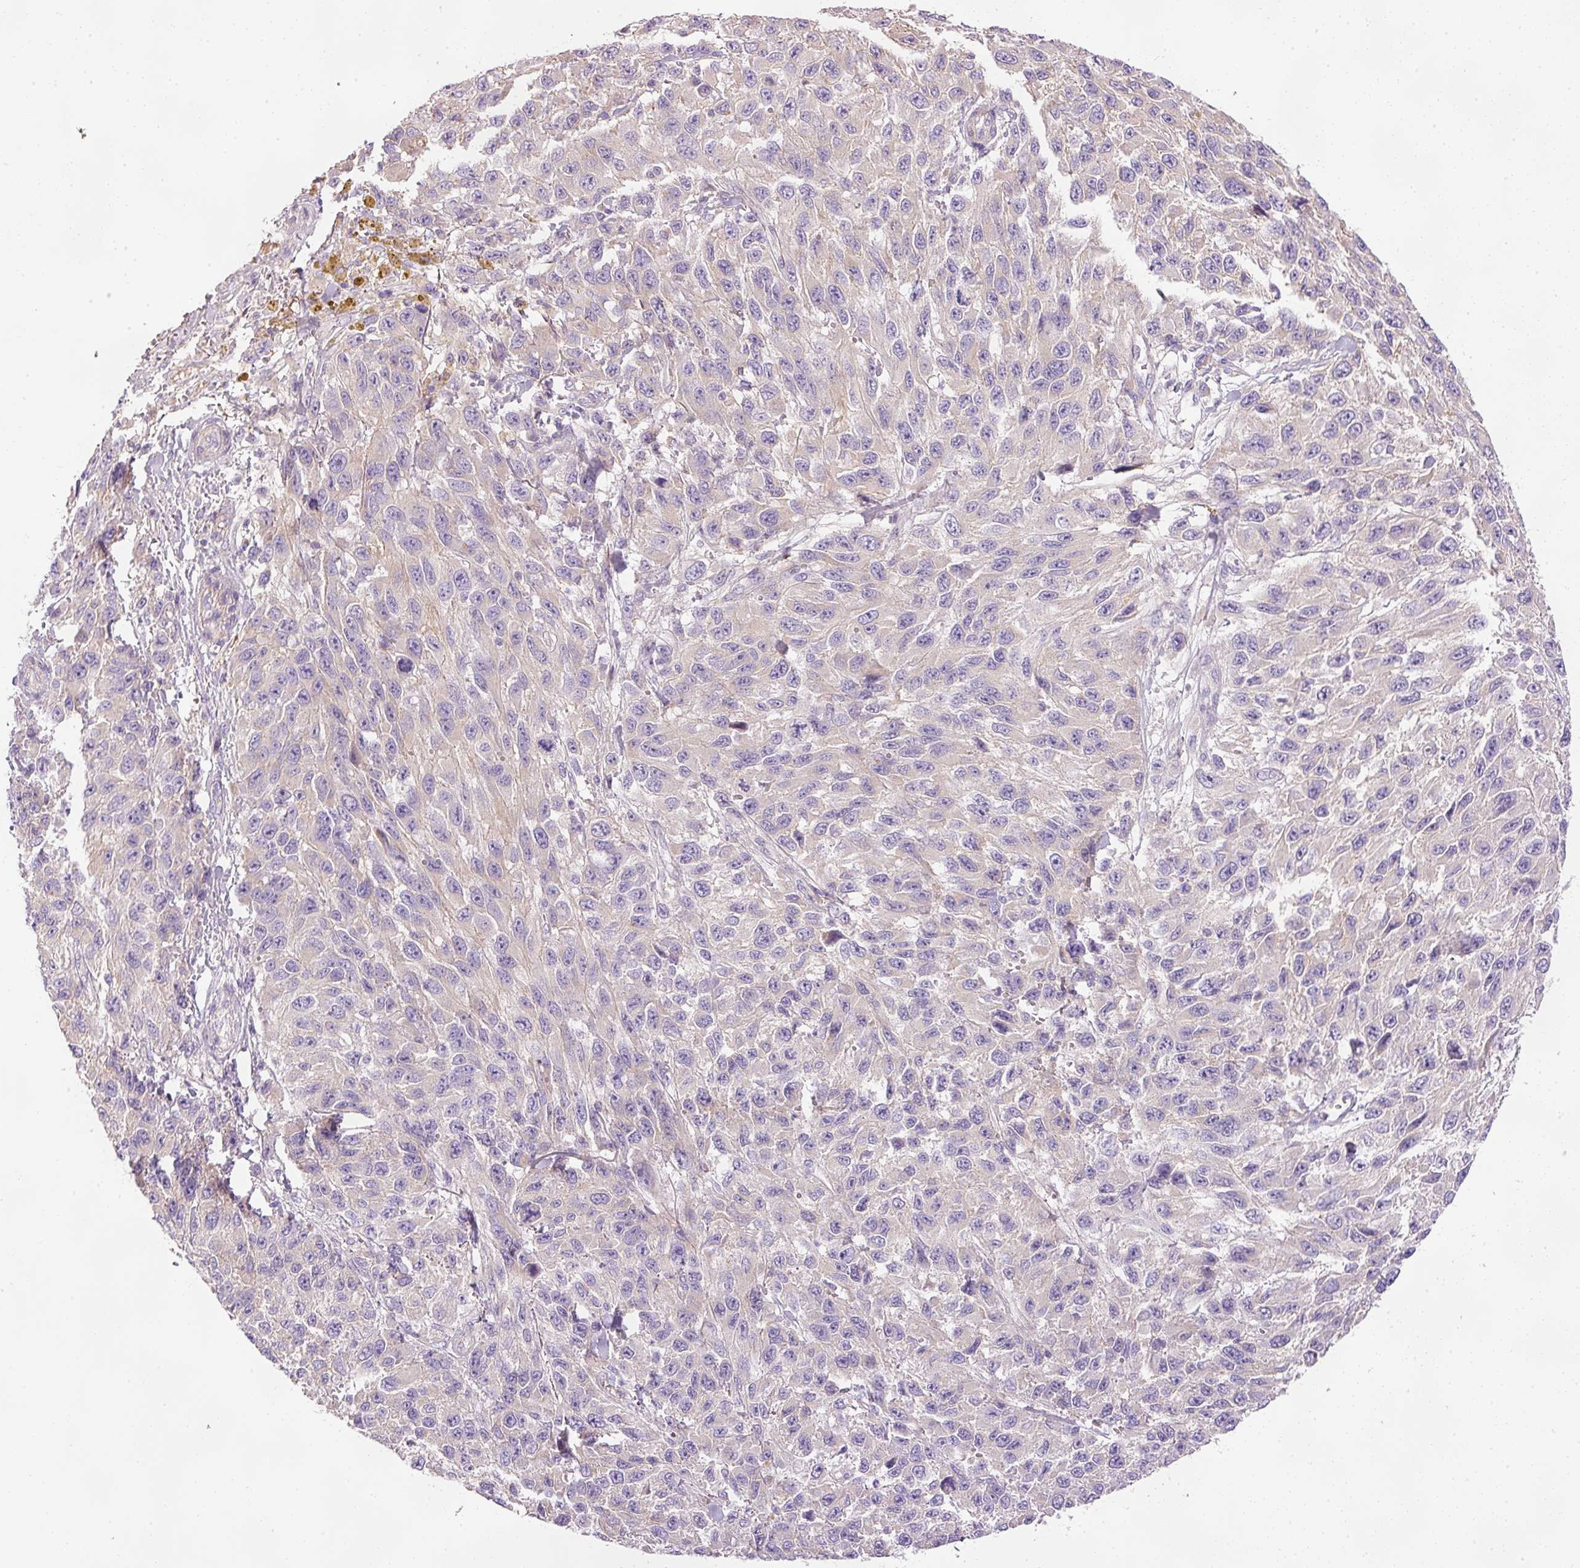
{"staining": {"intensity": "negative", "quantity": "none", "location": "none"}, "tissue": "melanoma", "cell_type": "Tumor cells", "image_type": "cancer", "snomed": [{"axis": "morphology", "description": "Malignant melanoma, NOS"}, {"axis": "topography", "description": "Skin"}], "caption": "Melanoma was stained to show a protein in brown. There is no significant positivity in tumor cells. The staining was performed using DAB to visualize the protein expression in brown, while the nuclei were stained in blue with hematoxylin (Magnification: 20x).", "gene": "KPNA5", "patient": {"sex": "female", "age": 96}}